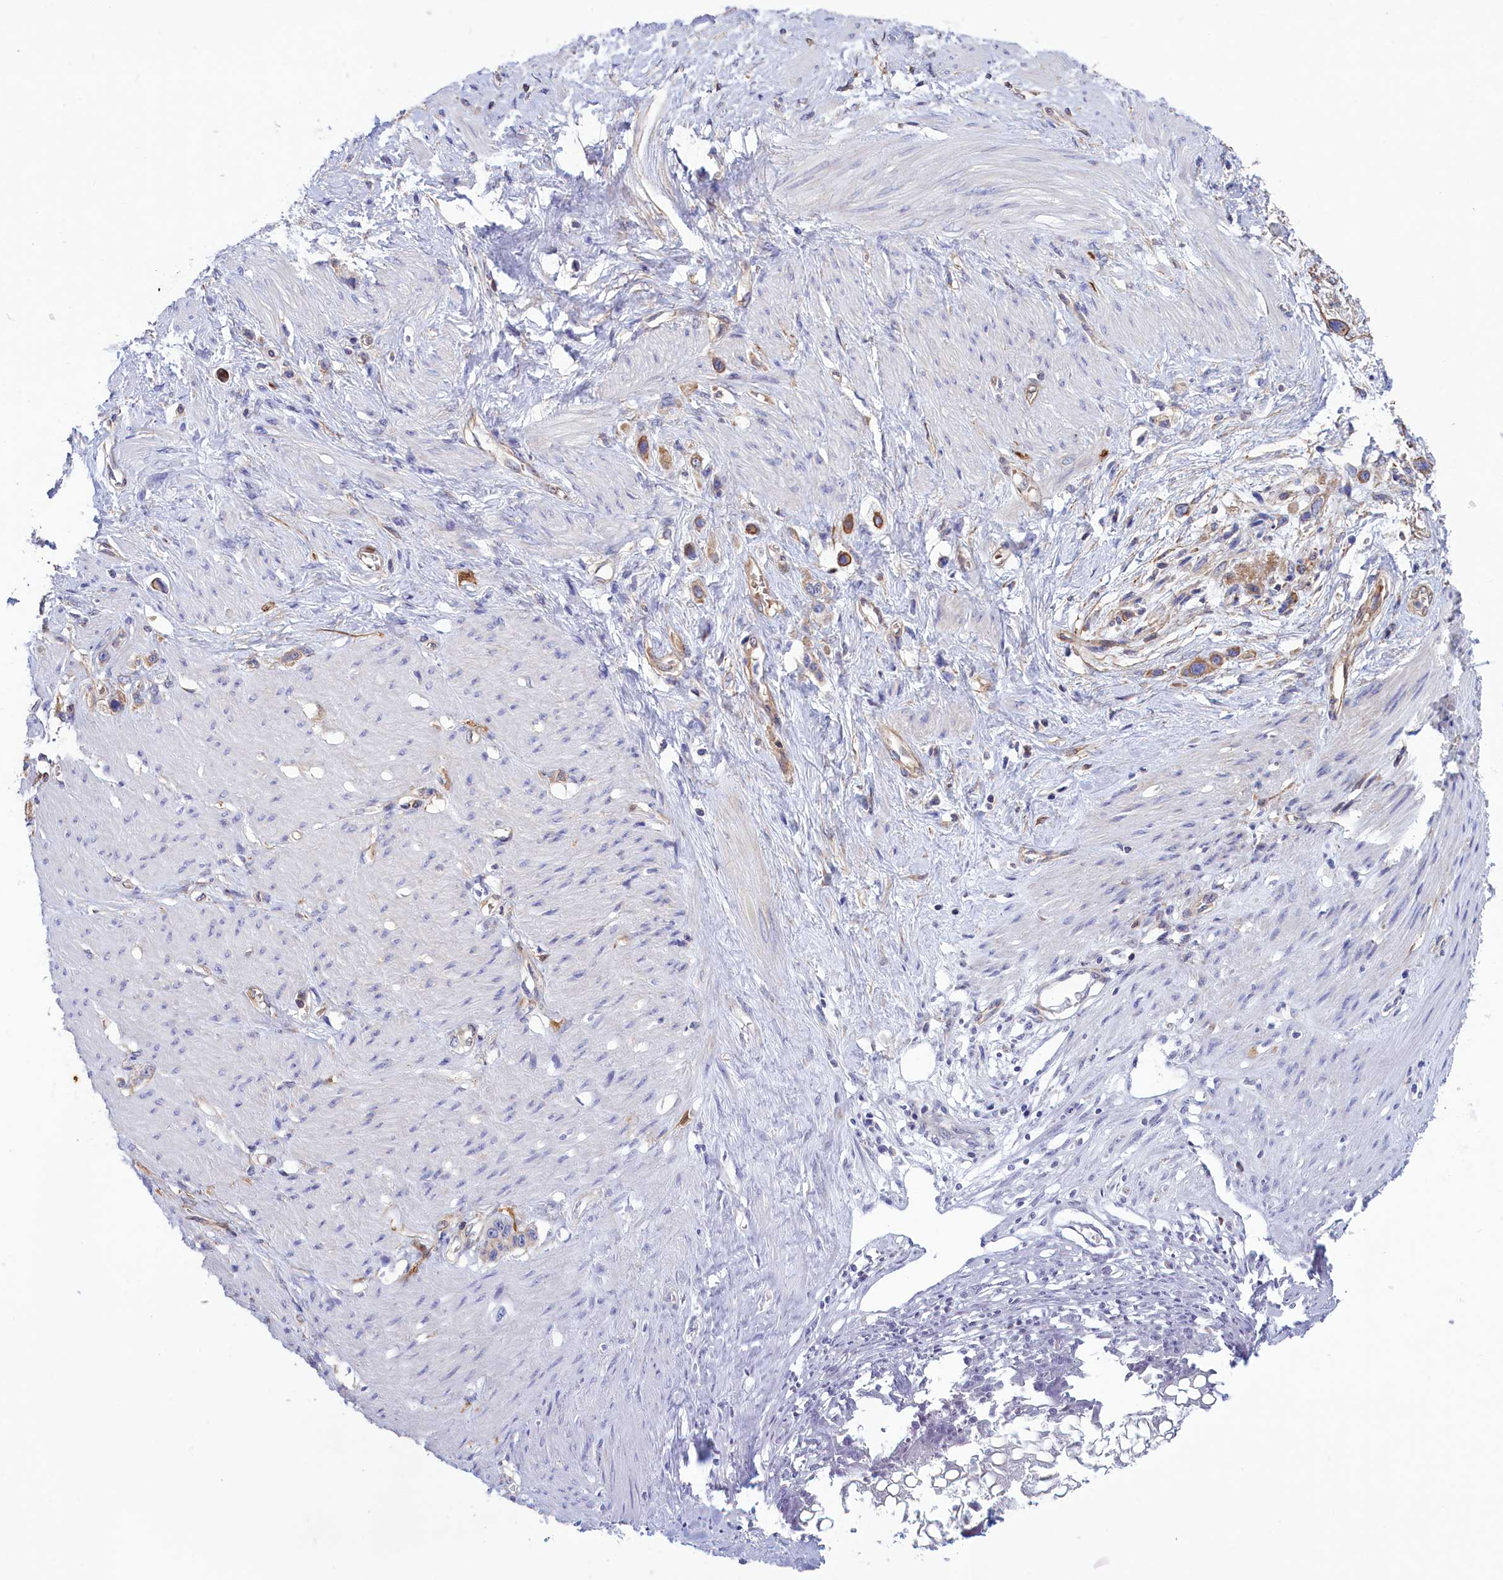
{"staining": {"intensity": "moderate", "quantity": ">75%", "location": "cytoplasmic/membranous"}, "tissue": "stomach cancer", "cell_type": "Tumor cells", "image_type": "cancer", "snomed": [{"axis": "morphology", "description": "Adenocarcinoma, NOS"}, {"axis": "morphology", "description": "Adenocarcinoma, High grade"}, {"axis": "topography", "description": "Stomach, upper"}, {"axis": "topography", "description": "Stomach, lower"}], "caption": "A micrograph of adenocarcinoma (stomach) stained for a protein shows moderate cytoplasmic/membranous brown staining in tumor cells.", "gene": "ABCC12", "patient": {"sex": "female", "age": 65}}